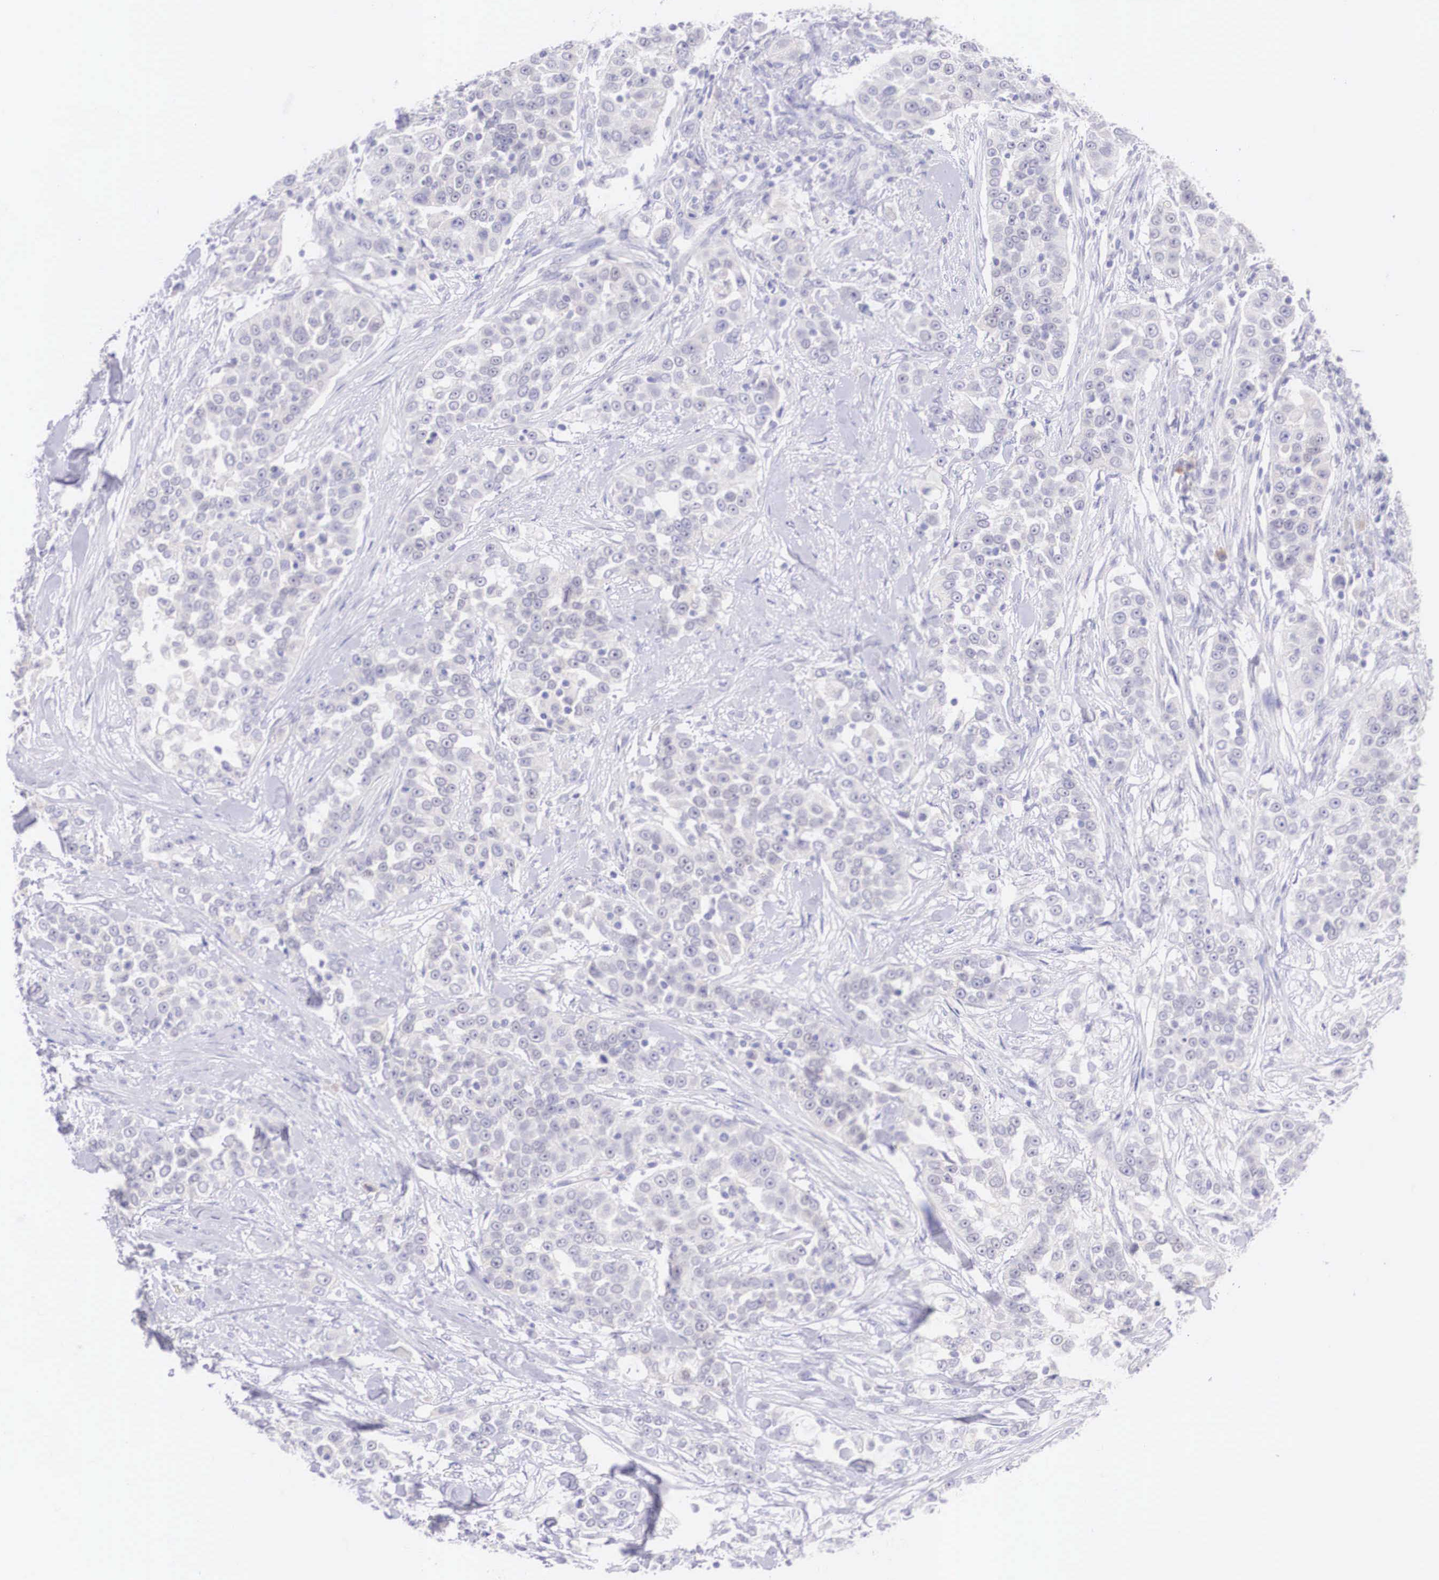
{"staining": {"intensity": "negative", "quantity": "none", "location": "none"}, "tissue": "urothelial cancer", "cell_type": "Tumor cells", "image_type": "cancer", "snomed": [{"axis": "morphology", "description": "Urothelial carcinoma, High grade"}, {"axis": "topography", "description": "Urinary bladder"}], "caption": "Immunohistochemistry (IHC) image of urothelial cancer stained for a protein (brown), which shows no expression in tumor cells.", "gene": "BCL6", "patient": {"sex": "female", "age": 80}}